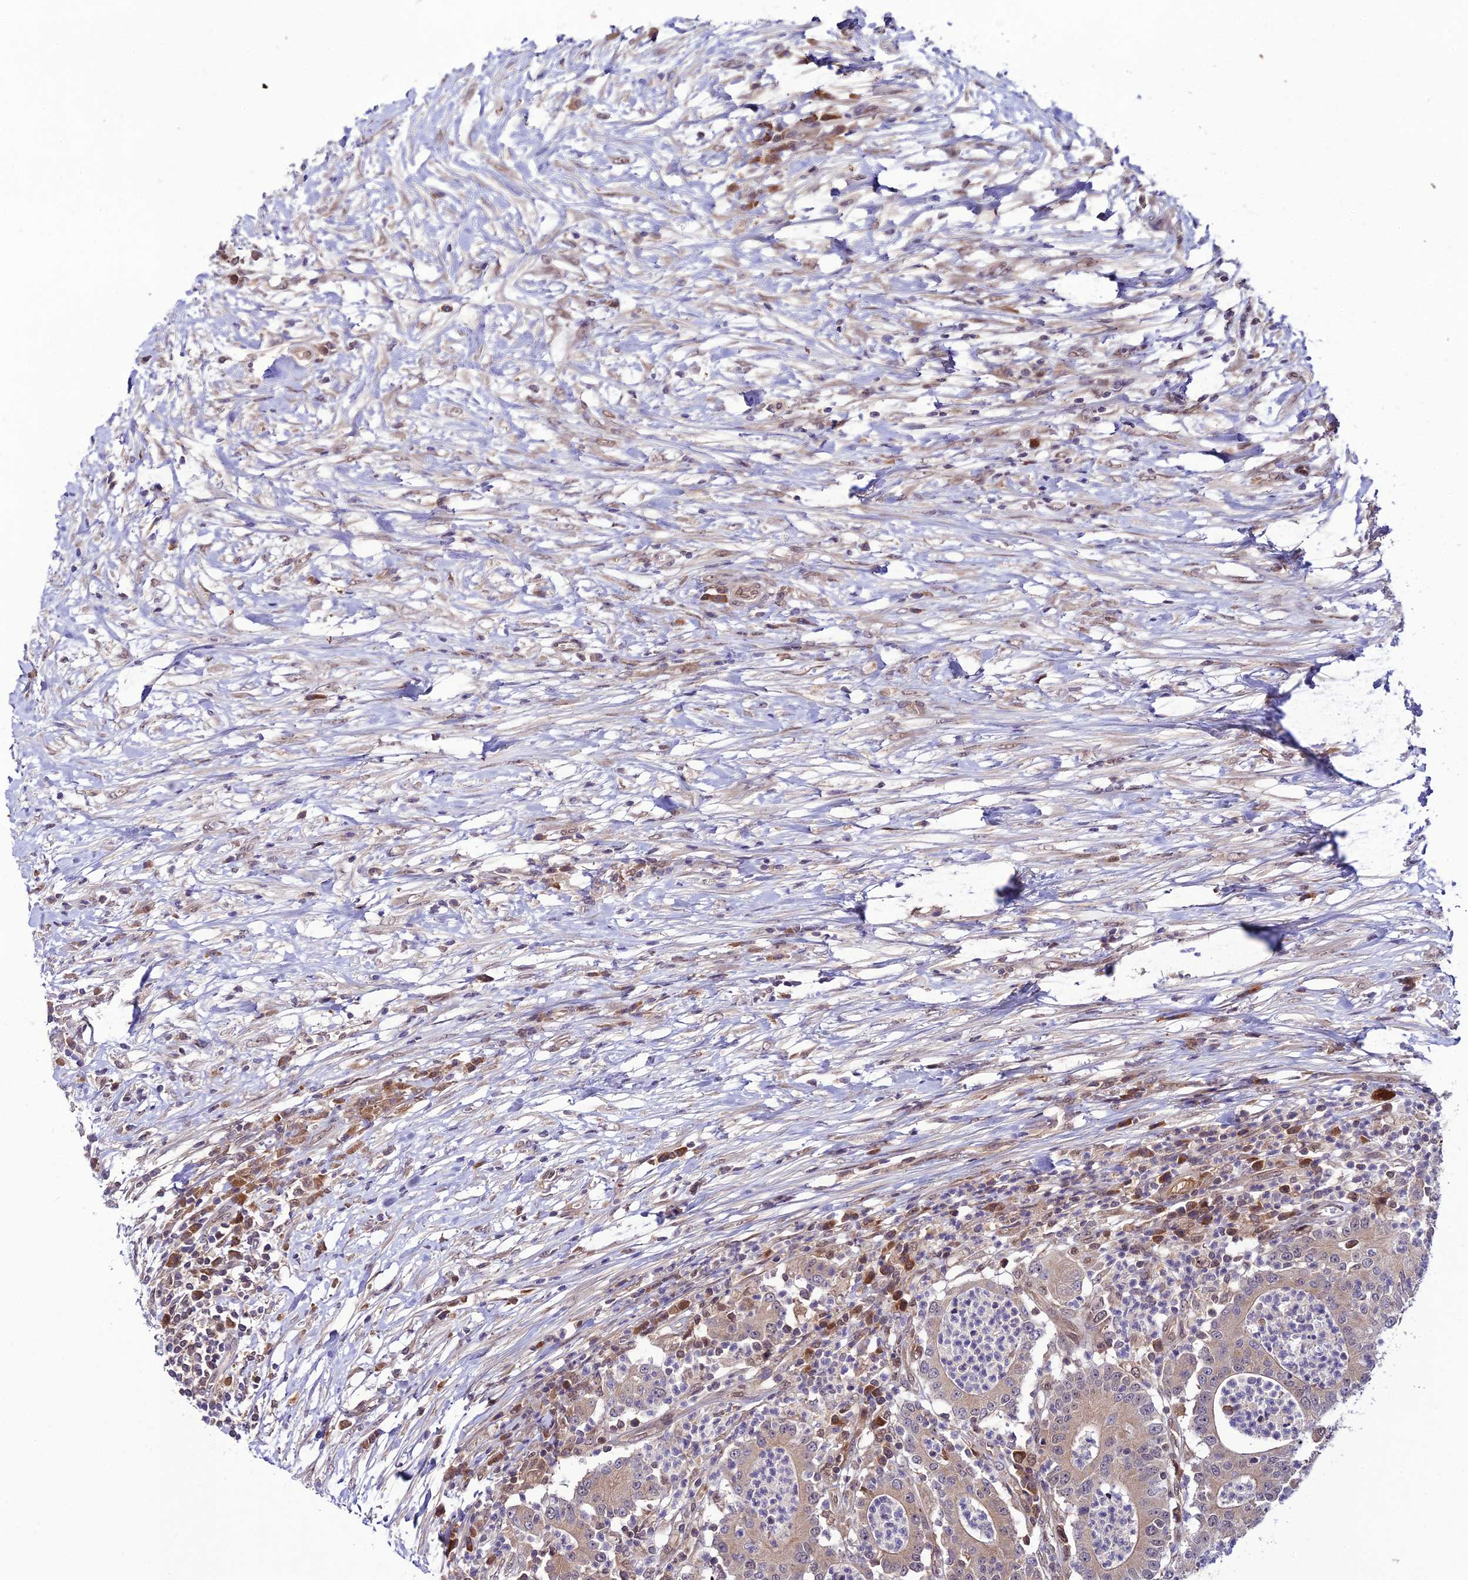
{"staining": {"intensity": "weak", "quantity": "25%-75%", "location": "cytoplasmic/membranous"}, "tissue": "colorectal cancer", "cell_type": "Tumor cells", "image_type": "cancer", "snomed": [{"axis": "morphology", "description": "Adenocarcinoma, NOS"}, {"axis": "topography", "description": "Colon"}], "caption": "High-power microscopy captured an immunohistochemistry (IHC) image of colorectal cancer, revealing weak cytoplasmic/membranous staining in about 25%-75% of tumor cells.", "gene": "TRIM40", "patient": {"sex": "male", "age": 83}}